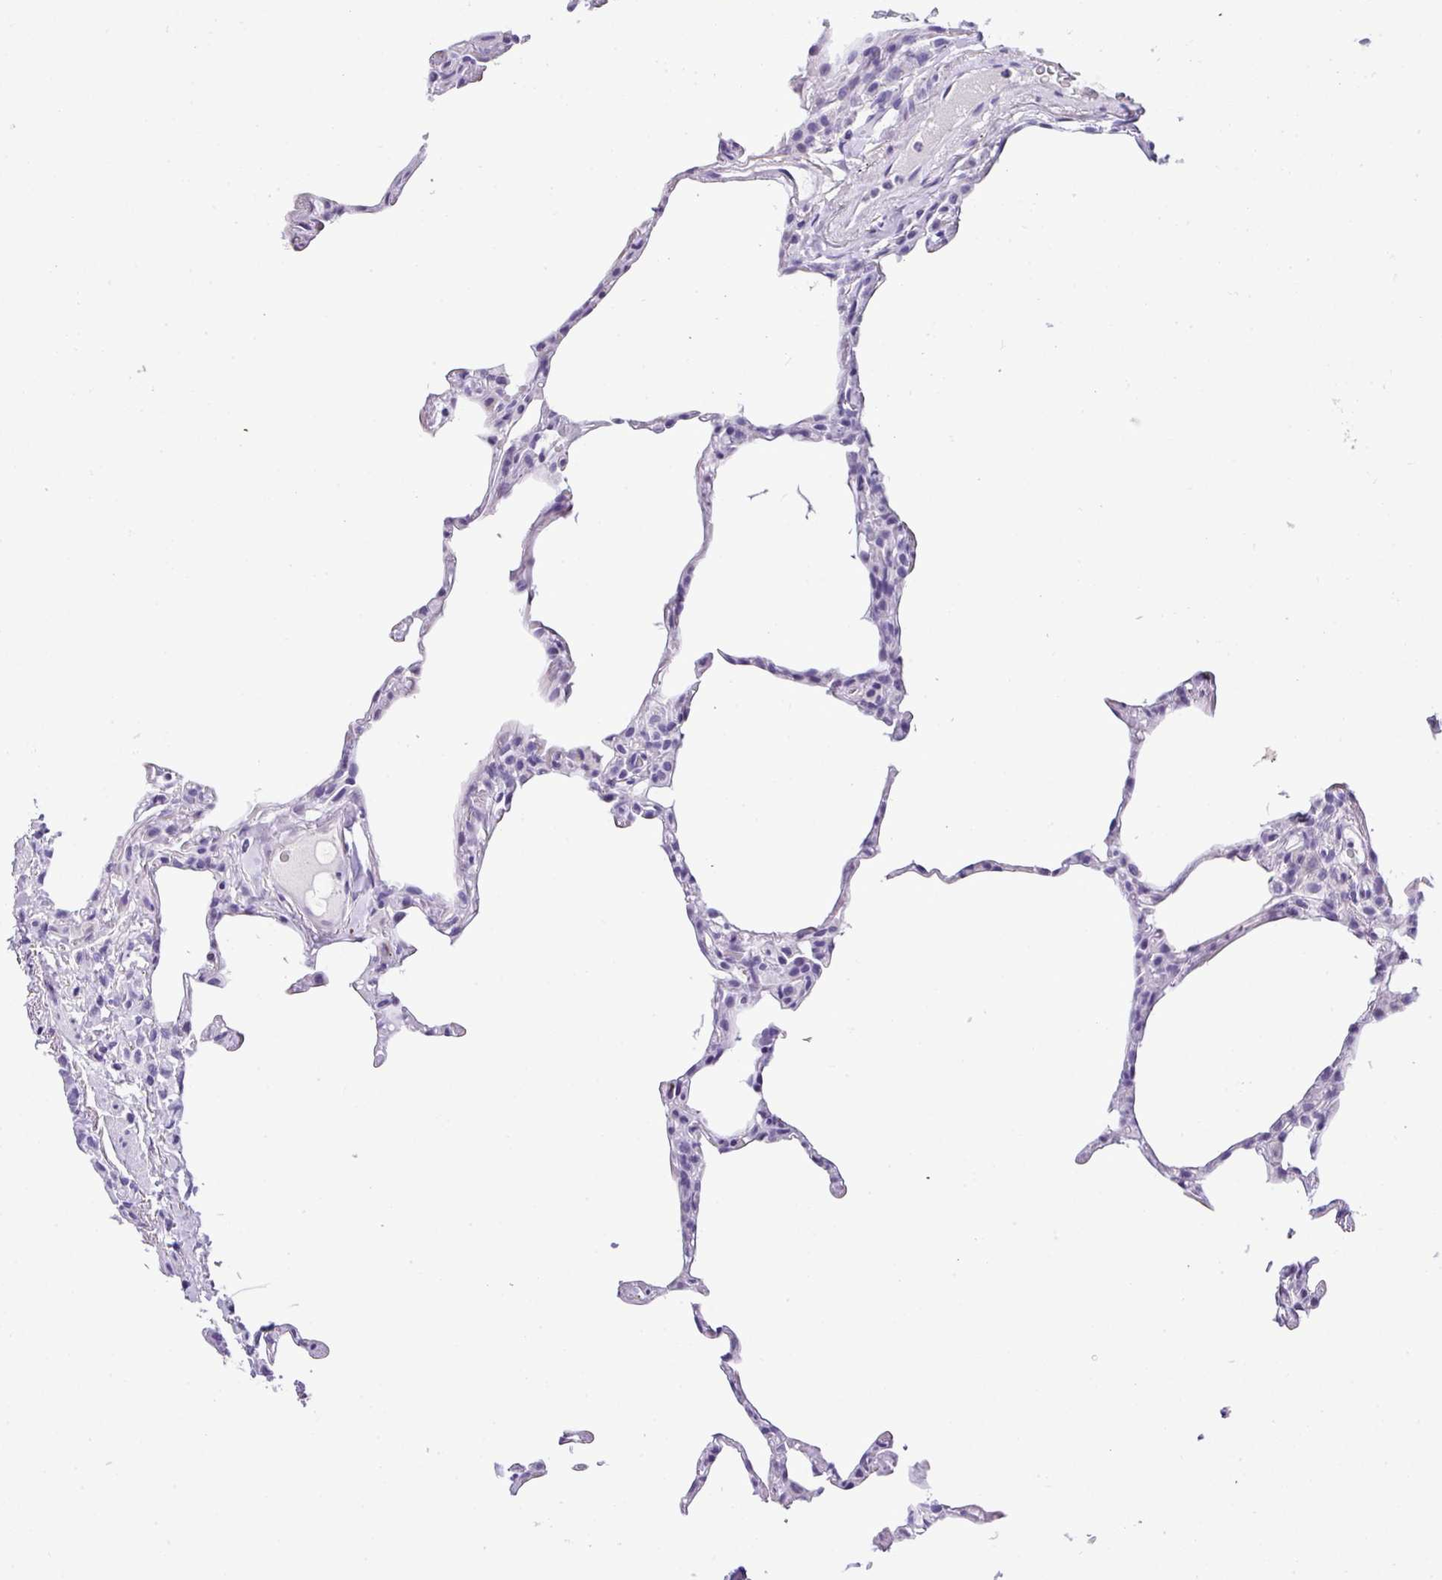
{"staining": {"intensity": "negative", "quantity": "none", "location": "none"}, "tissue": "lung", "cell_type": "Alveolar cells", "image_type": "normal", "snomed": [{"axis": "morphology", "description": "Normal tissue, NOS"}, {"axis": "topography", "description": "Lung"}], "caption": "This photomicrograph is of benign lung stained with IHC to label a protein in brown with the nuclei are counter-stained blue. There is no positivity in alveolar cells. (Stains: DAB (3,3'-diaminobenzidine) immunohistochemistry with hematoxylin counter stain, Microscopy: brightfield microscopy at high magnification).", "gene": "MUC21", "patient": {"sex": "female", "age": 57}}